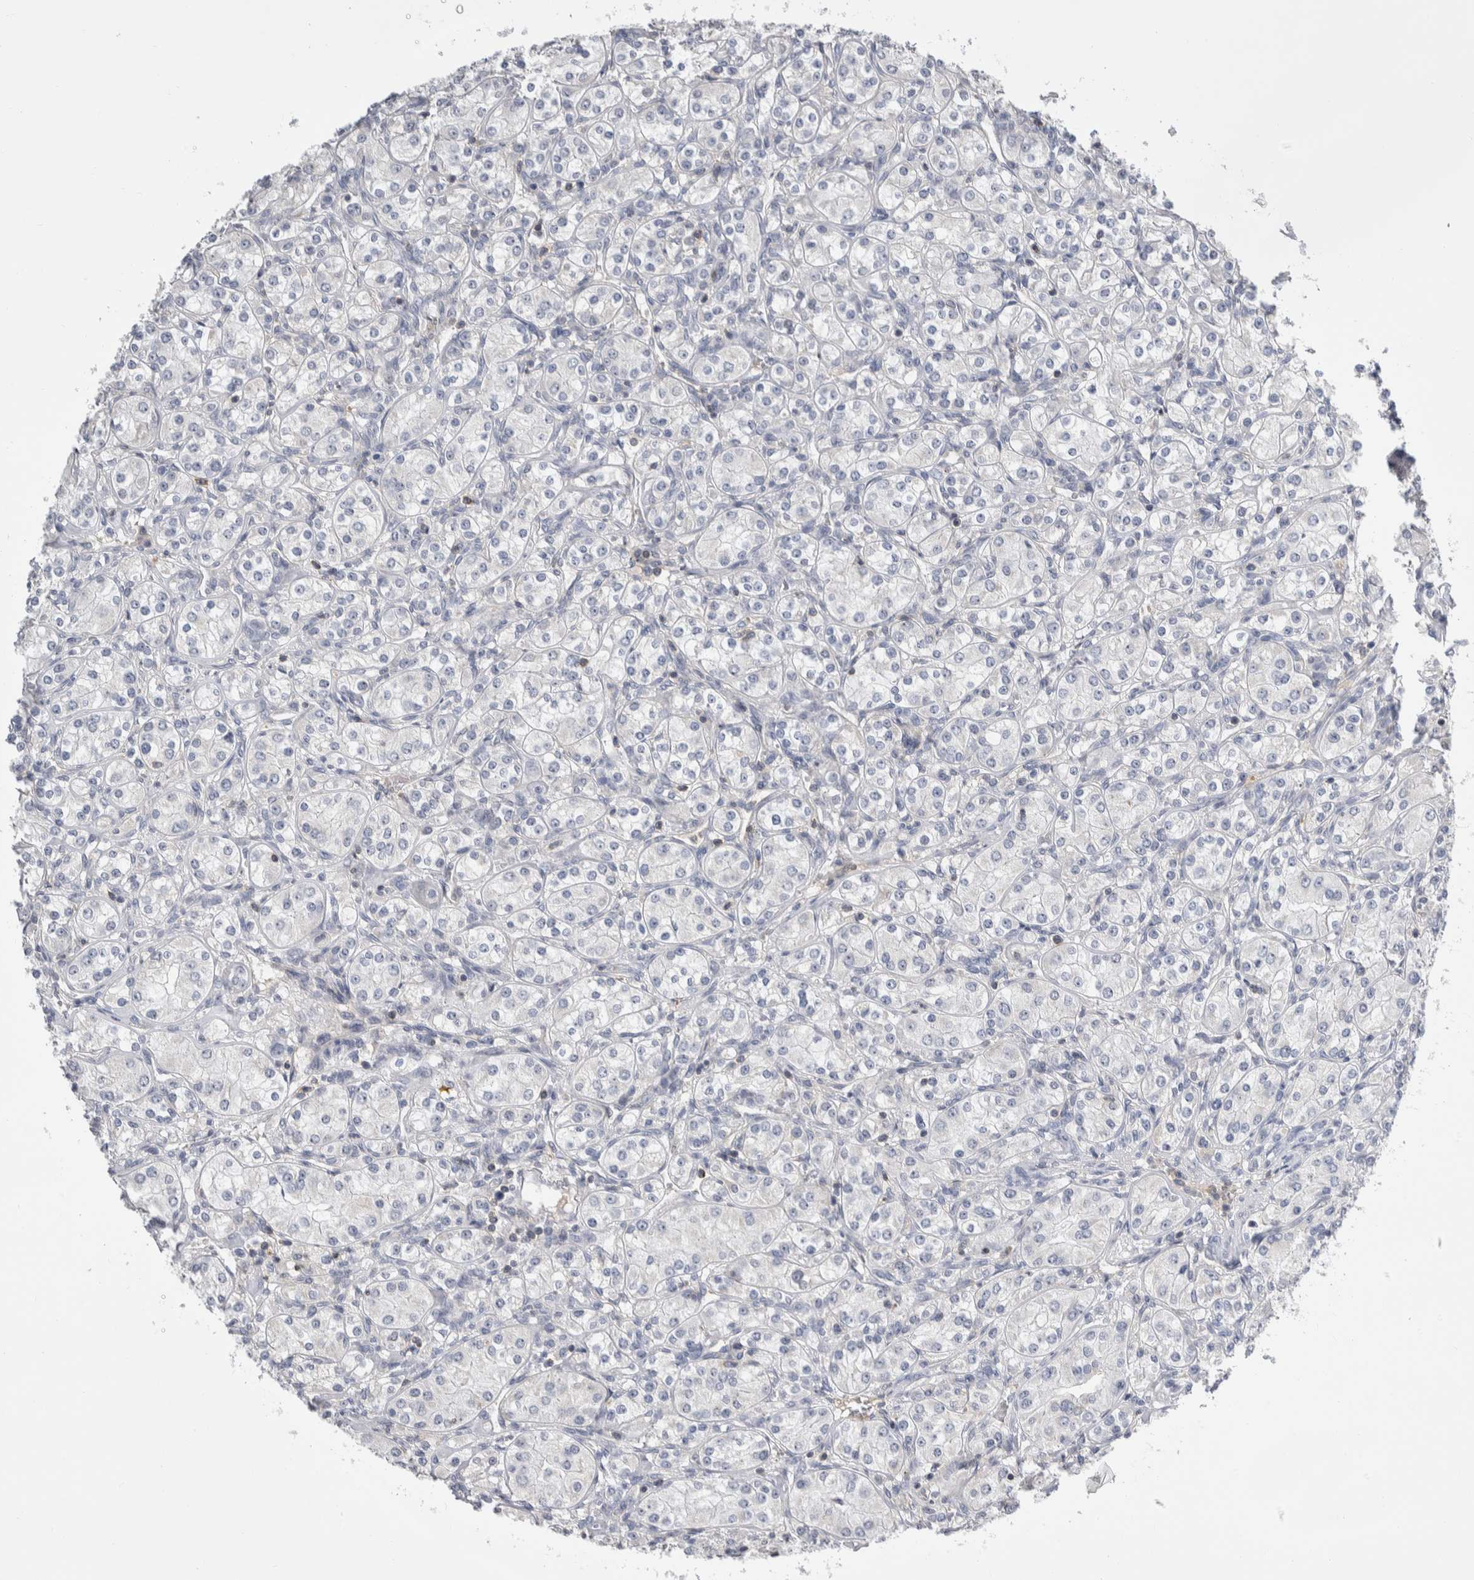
{"staining": {"intensity": "negative", "quantity": "none", "location": "none"}, "tissue": "renal cancer", "cell_type": "Tumor cells", "image_type": "cancer", "snomed": [{"axis": "morphology", "description": "Adenocarcinoma, NOS"}, {"axis": "topography", "description": "Kidney"}], "caption": "High power microscopy histopathology image of an immunohistochemistry photomicrograph of renal cancer, revealing no significant positivity in tumor cells.", "gene": "CEP295NL", "patient": {"sex": "male", "age": 77}}